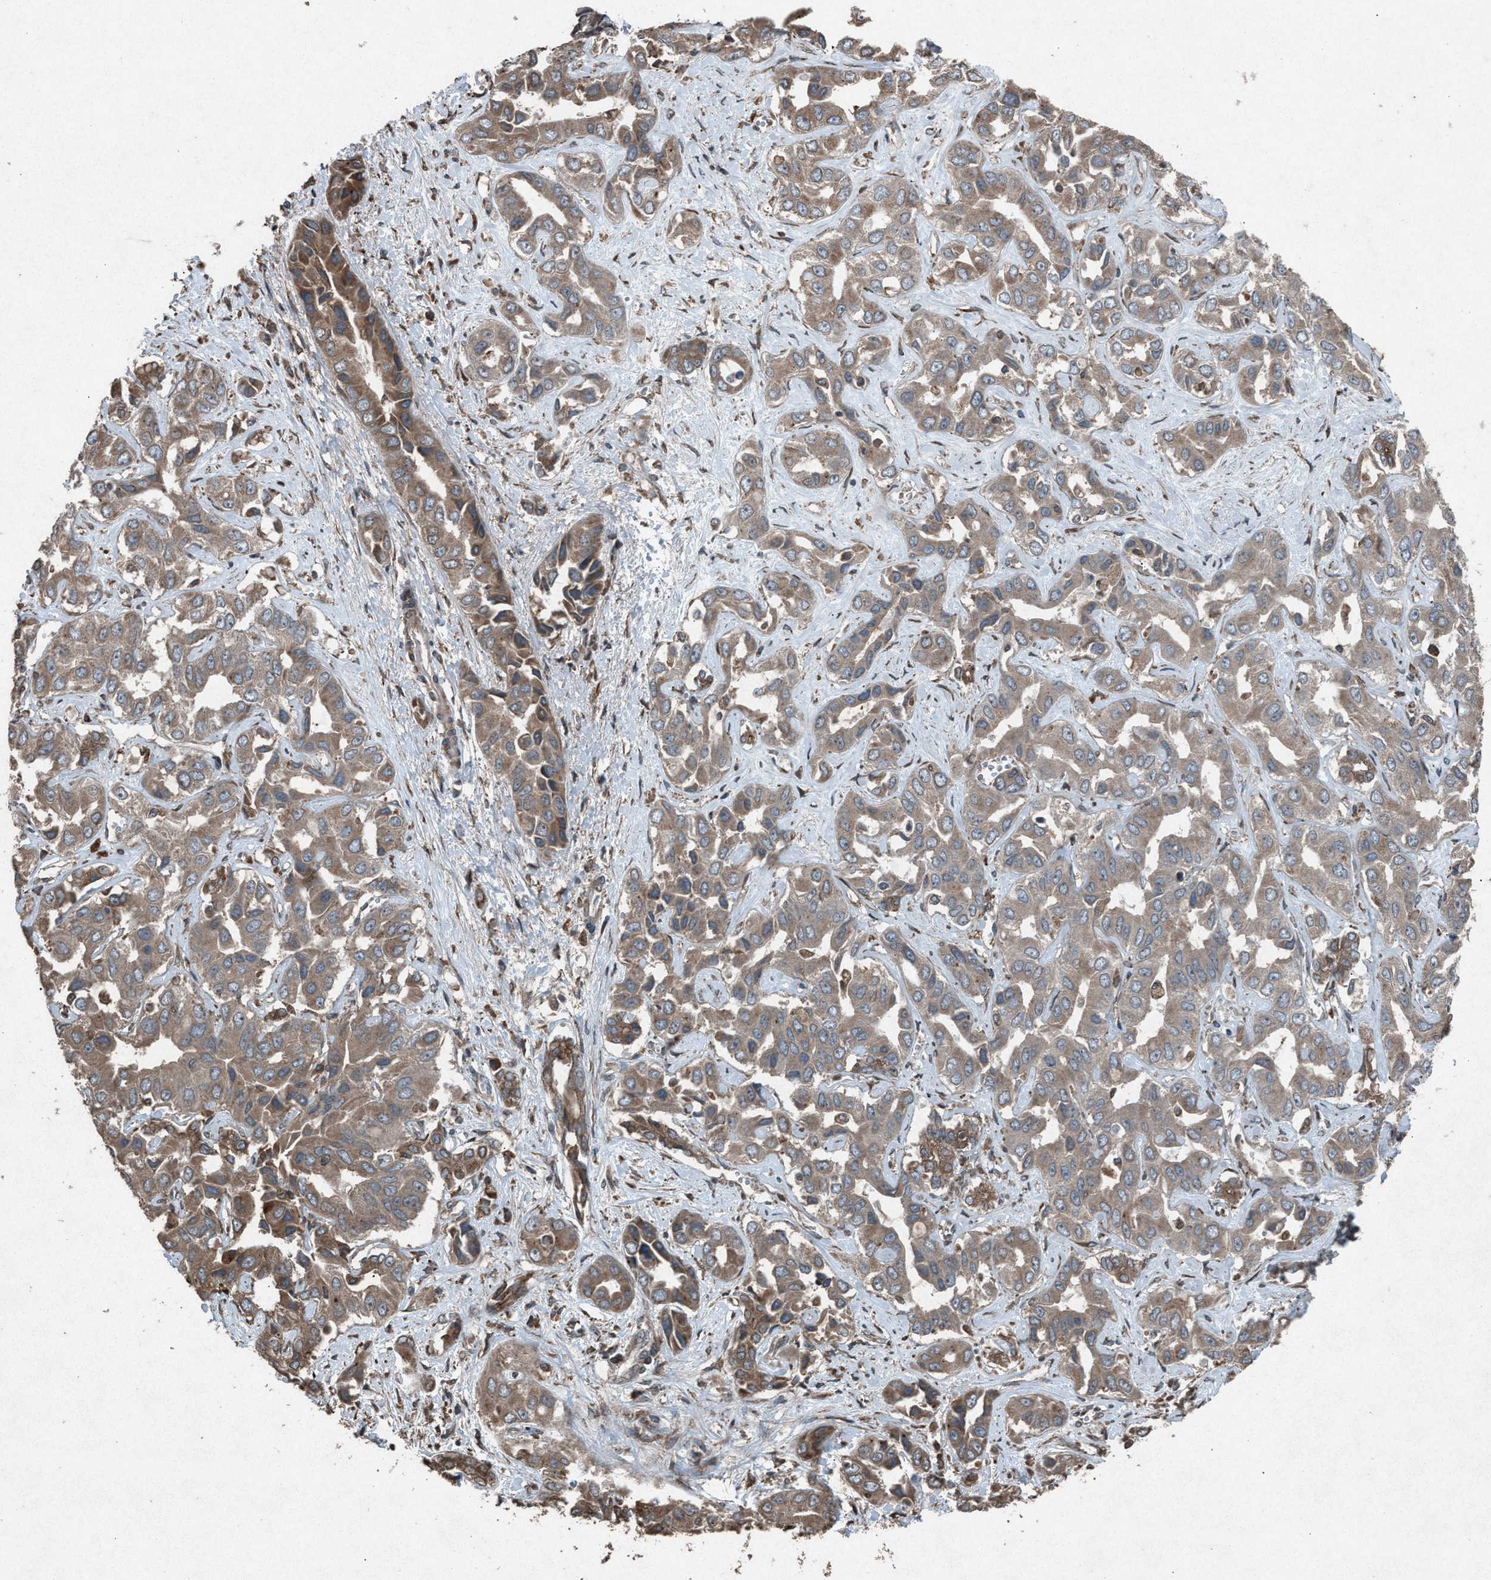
{"staining": {"intensity": "weak", "quantity": ">75%", "location": "cytoplasmic/membranous"}, "tissue": "liver cancer", "cell_type": "Tumor cells", "image_type": "cancer", "snomed": [{"axis": "morphology", "description": "Cholangiocarcinoma"}, {"axis": "topography", "description": "Liver"}], "caption": "Weak cytoplasmic/membranous positivity for a protein is appreciated in approximately >75% of tumor cells of liver cancer using immunohistochemistry (IHC).", "gene": "CALR", "patient": {"sex": "female", "age": 52}}